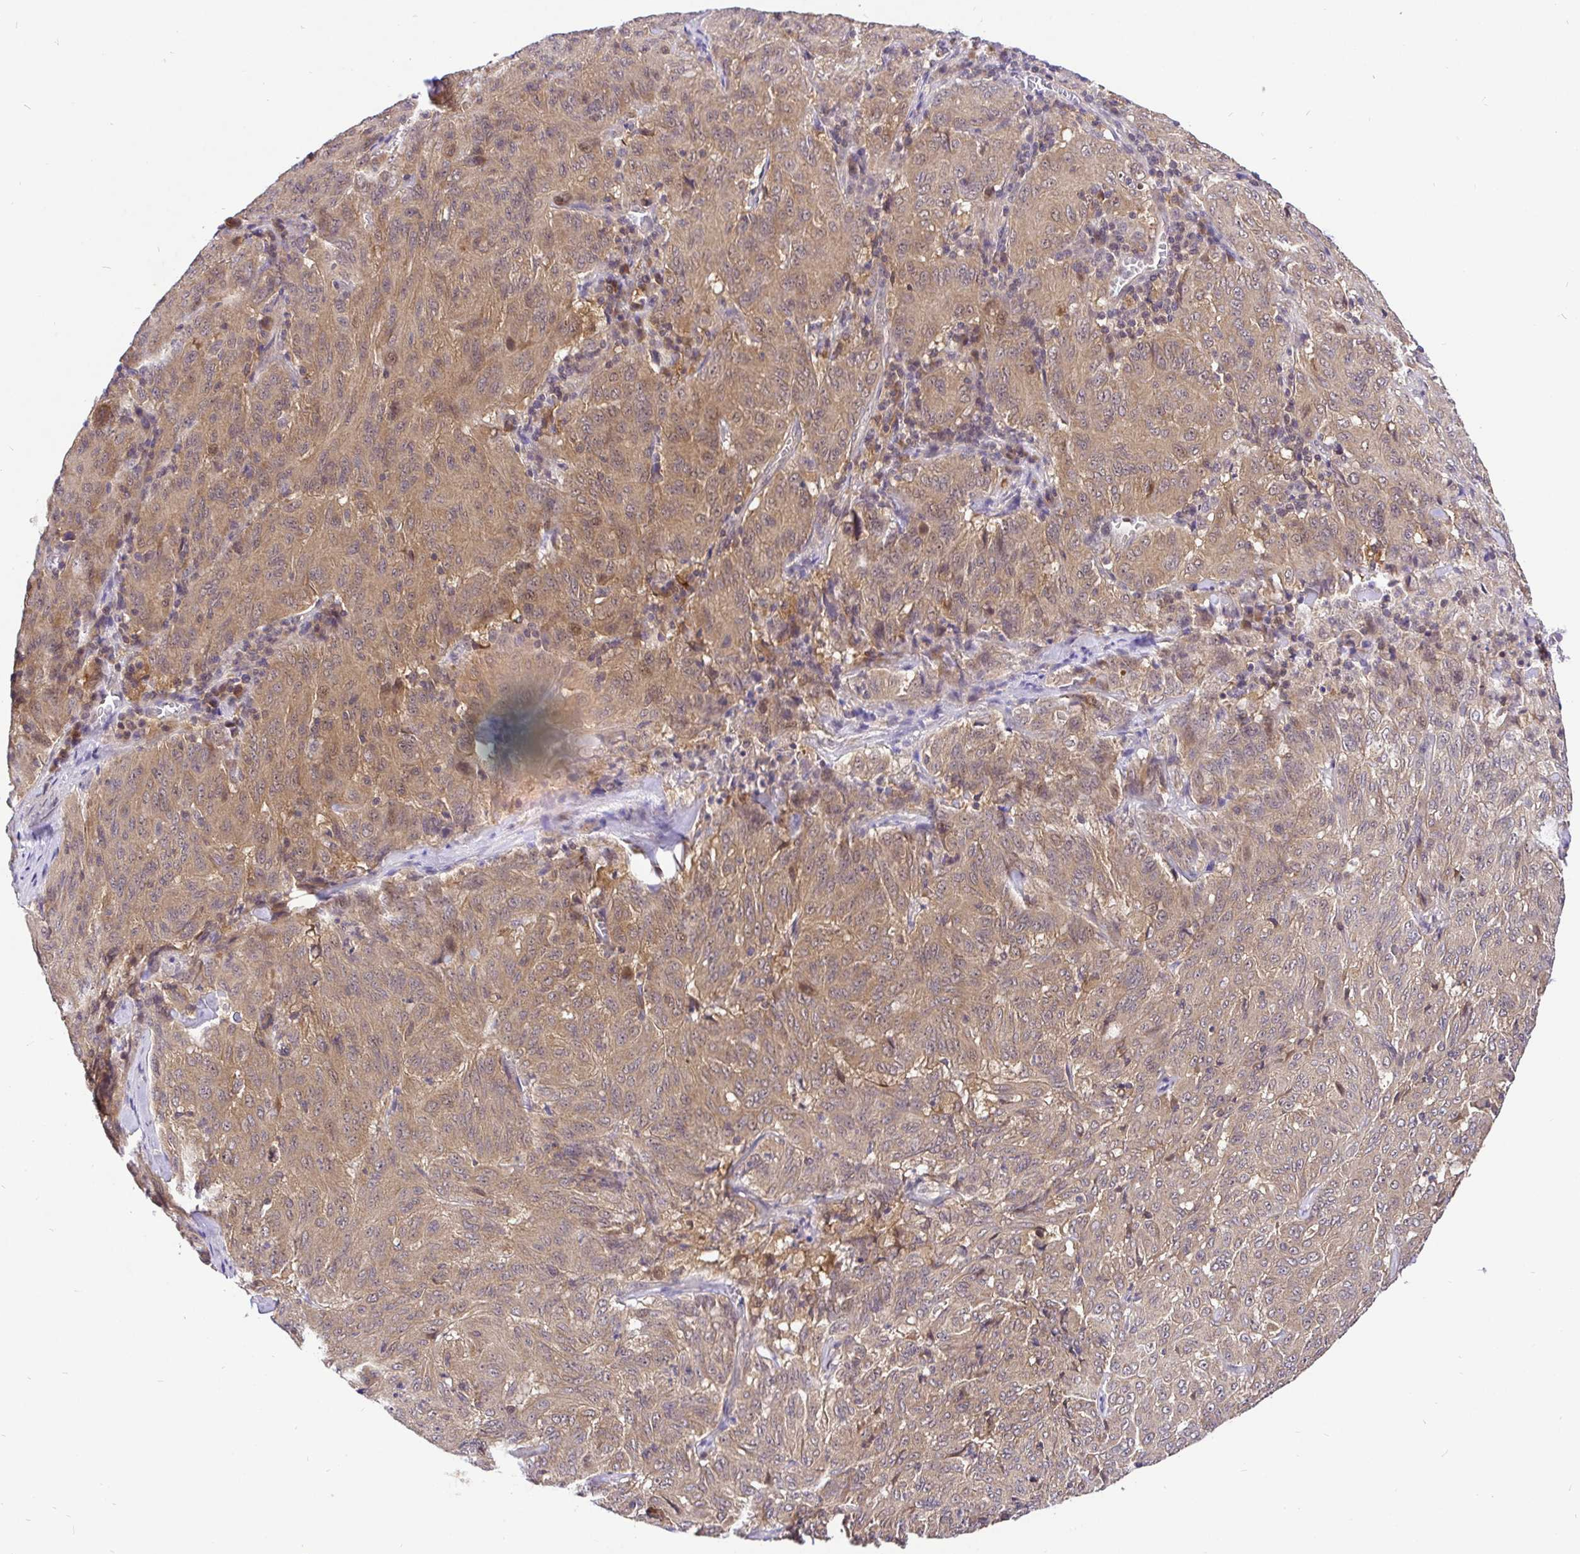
{"staining": {"intensity": "moderate", "quantity": ">75%", "location": "cytoplasmic/membranous,nuclear"}, "tissue": "pancreatic cancer", "cell_type": "Tumor cells", "image_type": "cancer", "snomed": [{"axis": "morphology", "description": "Adenocarcinoma, NOS"}, {"axis": "topography", "description": "Pancreas"}], "caption": "Immunohistochemistry photomicrograph of human adenocarcinoma (pancreatic) stained for a protein (brown), which shows medium levels of moderate cytoplasmic/membranous and nuclear positivity in about >75% of tumor cells.", "gene": "UBE2M", "patient": {"sex": "male", "age": 63}}